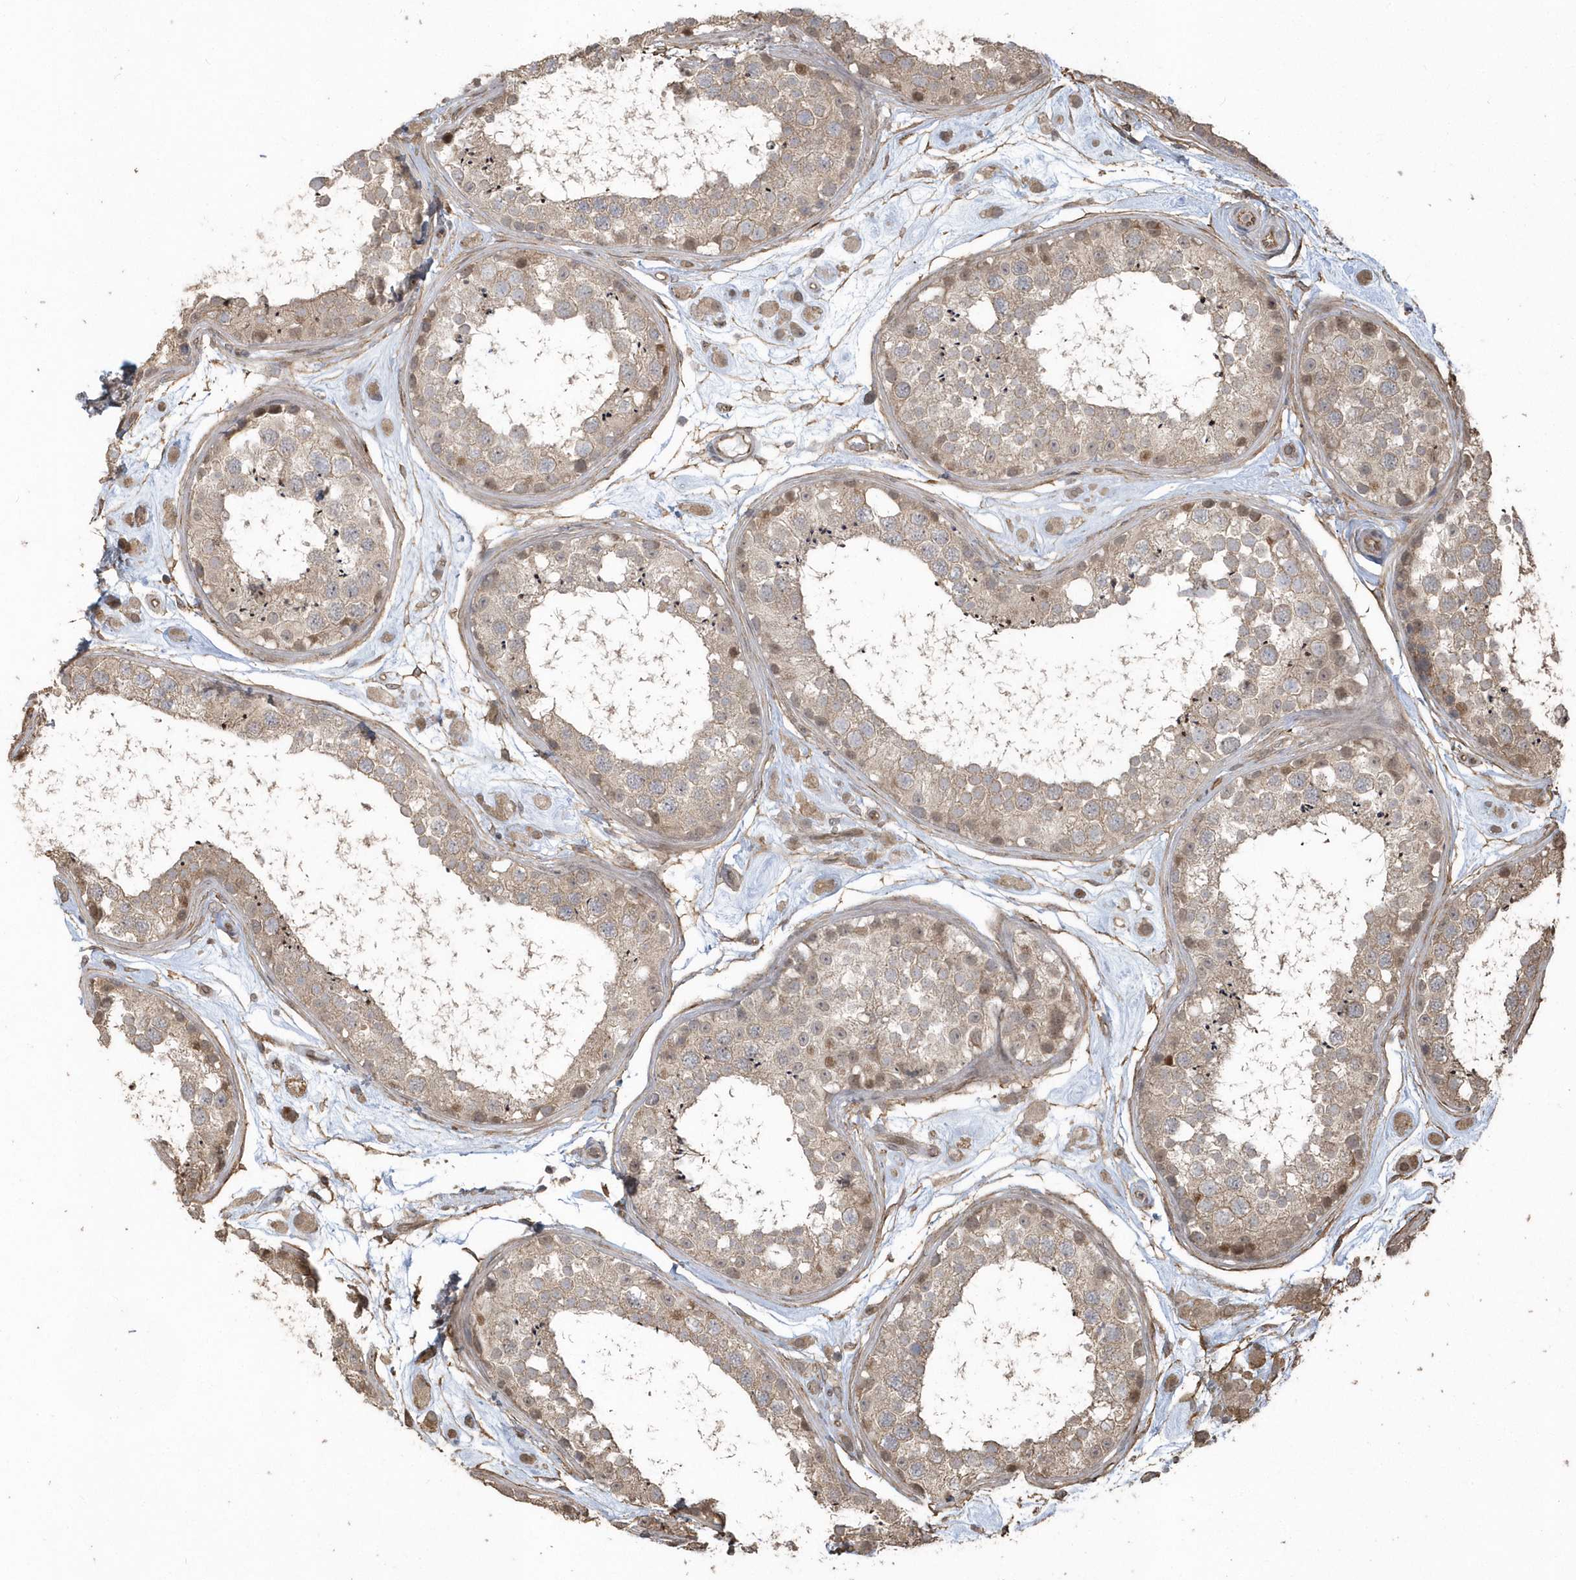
{"staining": {"intensity": "weak", "quantity": ">75%", "location": "cytoplasmic/membranous"}, "tissue": "testis", "cell_type": "Cells in seminiferous ducts", "image_type": "normal", "snomed": [{"axis": "morphology", "description": "Normal tissue, NOS"}, {"axis": "topography", "description": "Testis"}], "caption": "IHC (DAB (3,3'-diaminobenzidine)) staining of unremarkable human testis reveals weak cytoplasmic/membranous protein staining in about >75% of cells in seminiferous ducts.", "gene": "HERPUD1", "patient": {"sex": "male", "age": 25}}